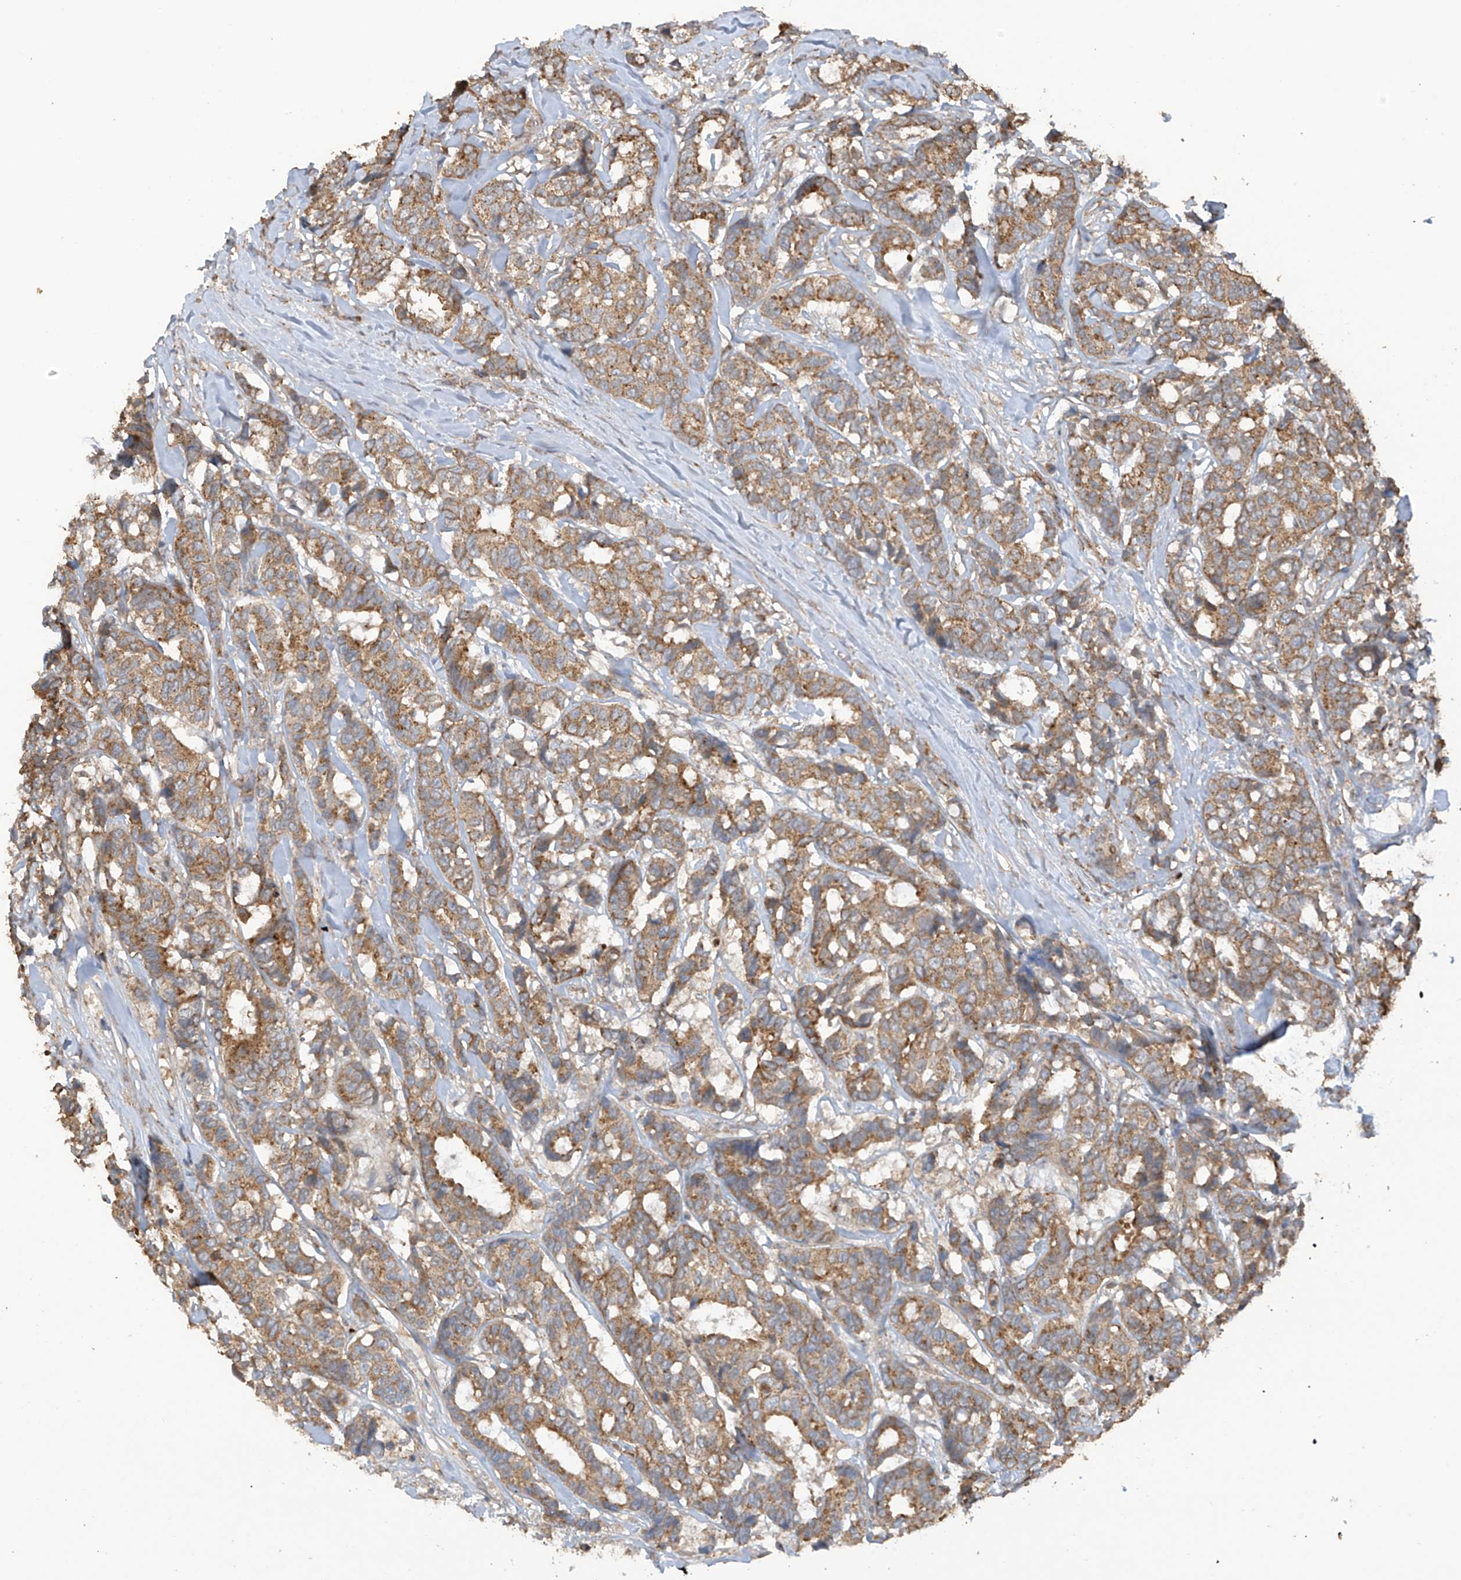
{"staining": {"intensity": "moderate", "quantity": ">75%", "location": "cytoplasmic/membranous"}, "tissue": "breast cancer", "cell_type": "Tumor cells", "image_type": "cancer", "snomed": [{"axis": "morphology", "description": "Duct carcinoma"}, {"axis": "topography", "description": "Breast"}], "caption": "High-power microscopy captured an immunohistochemistry (IHC) micrograph of infiltrating ductal carcinoma (breast), revealing moderate cytoplasmic/membranous staining in approximately >75% of tumor cells. (Brightfield microscopy of DAB IHC at high magnification).", "gene": "COX10", "patient": {"sex": "female", "age": 87}}